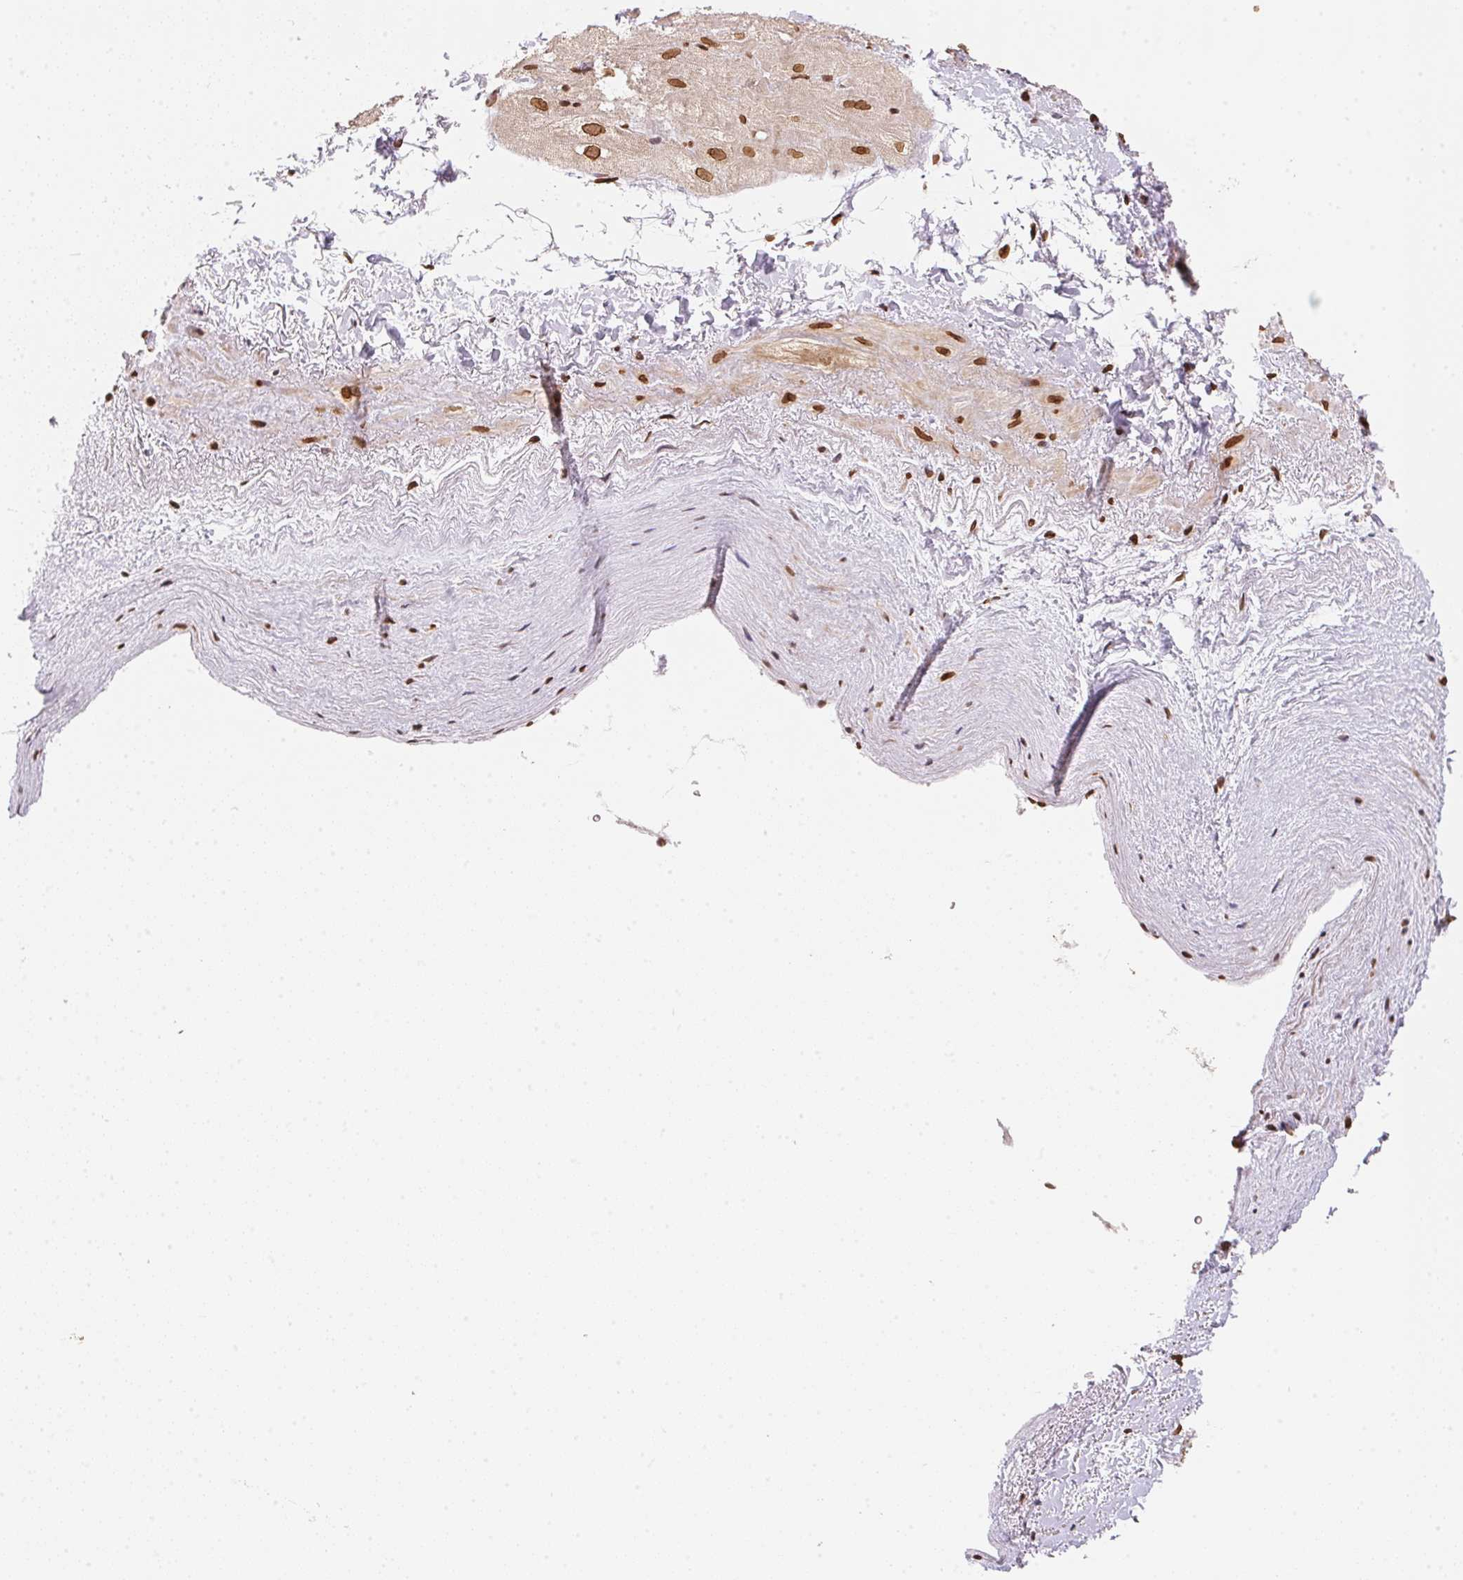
{"staining": {"intensity": "strong", "quantity": ">75%", "location": "cytoplasmic/membranous,nuclear"}, "tissue": "heart muscle", "cell_type": "Cardiomyocytes", "image_type": "normal", "snomed": [{"axis": "morphology", "description": "Normal tissue, NOS"}, {"axis": "topography", "description": "Heart"}], "caption": "Immunohistochemistry (IHC) of unremarkable heart muscle reveals high levels of strong cytoplasmic/membranous,nuclear expression in about >75% of cardiomyocytes. (Stains: DAB in brown, nuclei in blue, Microscopy: brightfield microscopy at high magnification).", "gene": "SAP30BP", "patient": {"sex": "male", "age": 62}}